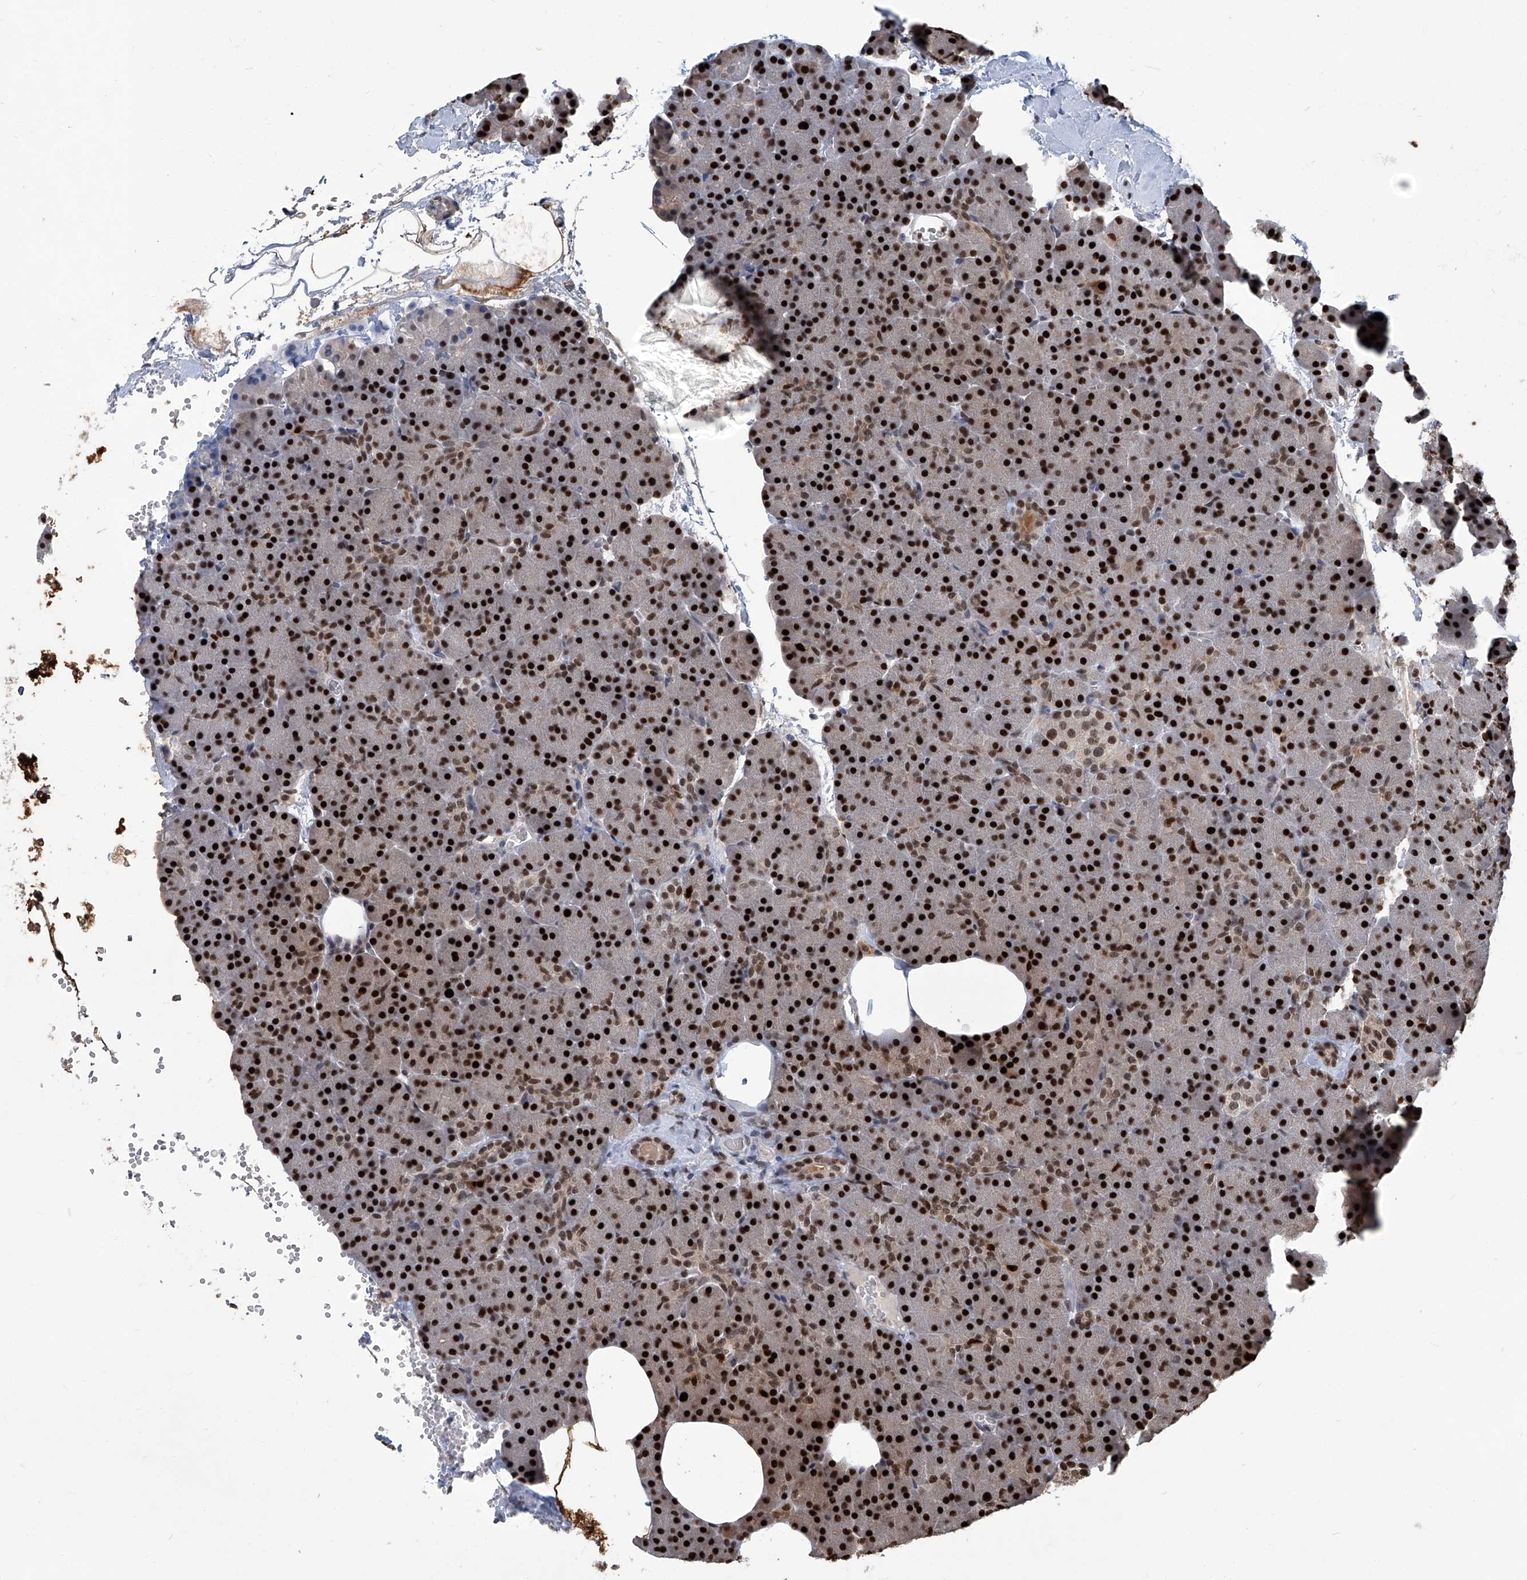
{"staining": {"intensity": "strong", "quantity": ">75%", "location": "nuclear"}, "tissue": "pancreas", "cell_type": "Exocrine glandular cells", "image_type": "normal", "snomed": [{"axis": "morphology", "description": "Normal tissue, NOS"}, {"axis": "morphology", "description": "Carcinoid, malignant, NOS"}, {"axis": "topography", "description": "Pancreas"}], "caption": "Human pancreas stained with a brown dye exhibits strong nuclear positive expression in about >75% of exocrine glandular cells.", "gene": "PCNA", "patient": {"sex": "female", "age": 35}}